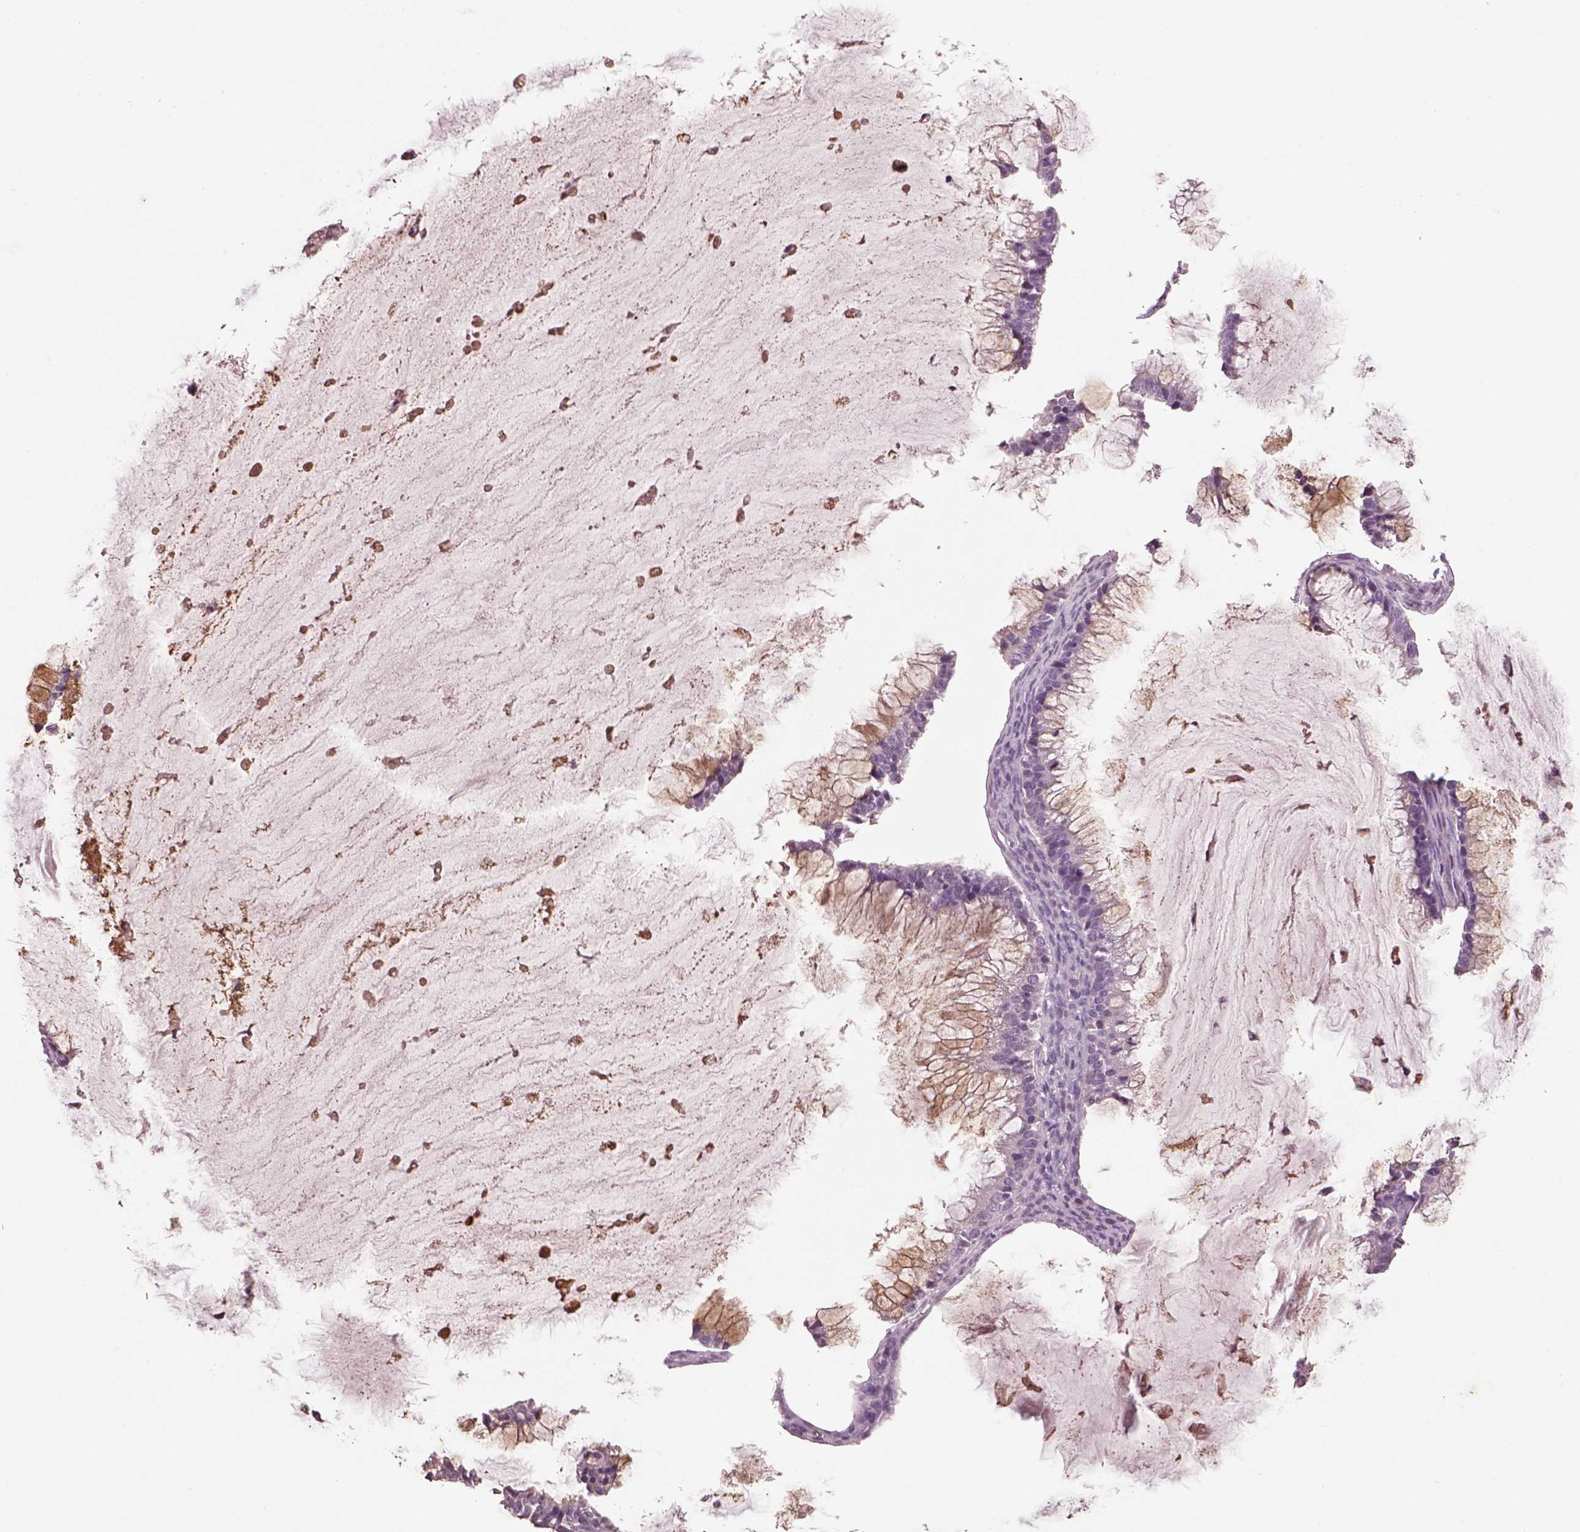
{"staining": {"intensity": "negative", "quantity": "none", "location": "none"}, "tissue": "ovarian cancer", "cell_type": "Tumor cells", "image_type": "cancer", "snomed": [{"axis": "morphology", "description": "Cystadenocarcinoma, mucinous, NOS"}, {"axis": "topography", "description": "Ovary"}], "caption": "Ovarian cancer (mucinous cystadenocarcinoma) was stained to show a protein in brown. There is no significant positivity in tumor cells.", "gene": "KCNIP3", "patient": {"sex": "female", "age": 38}}